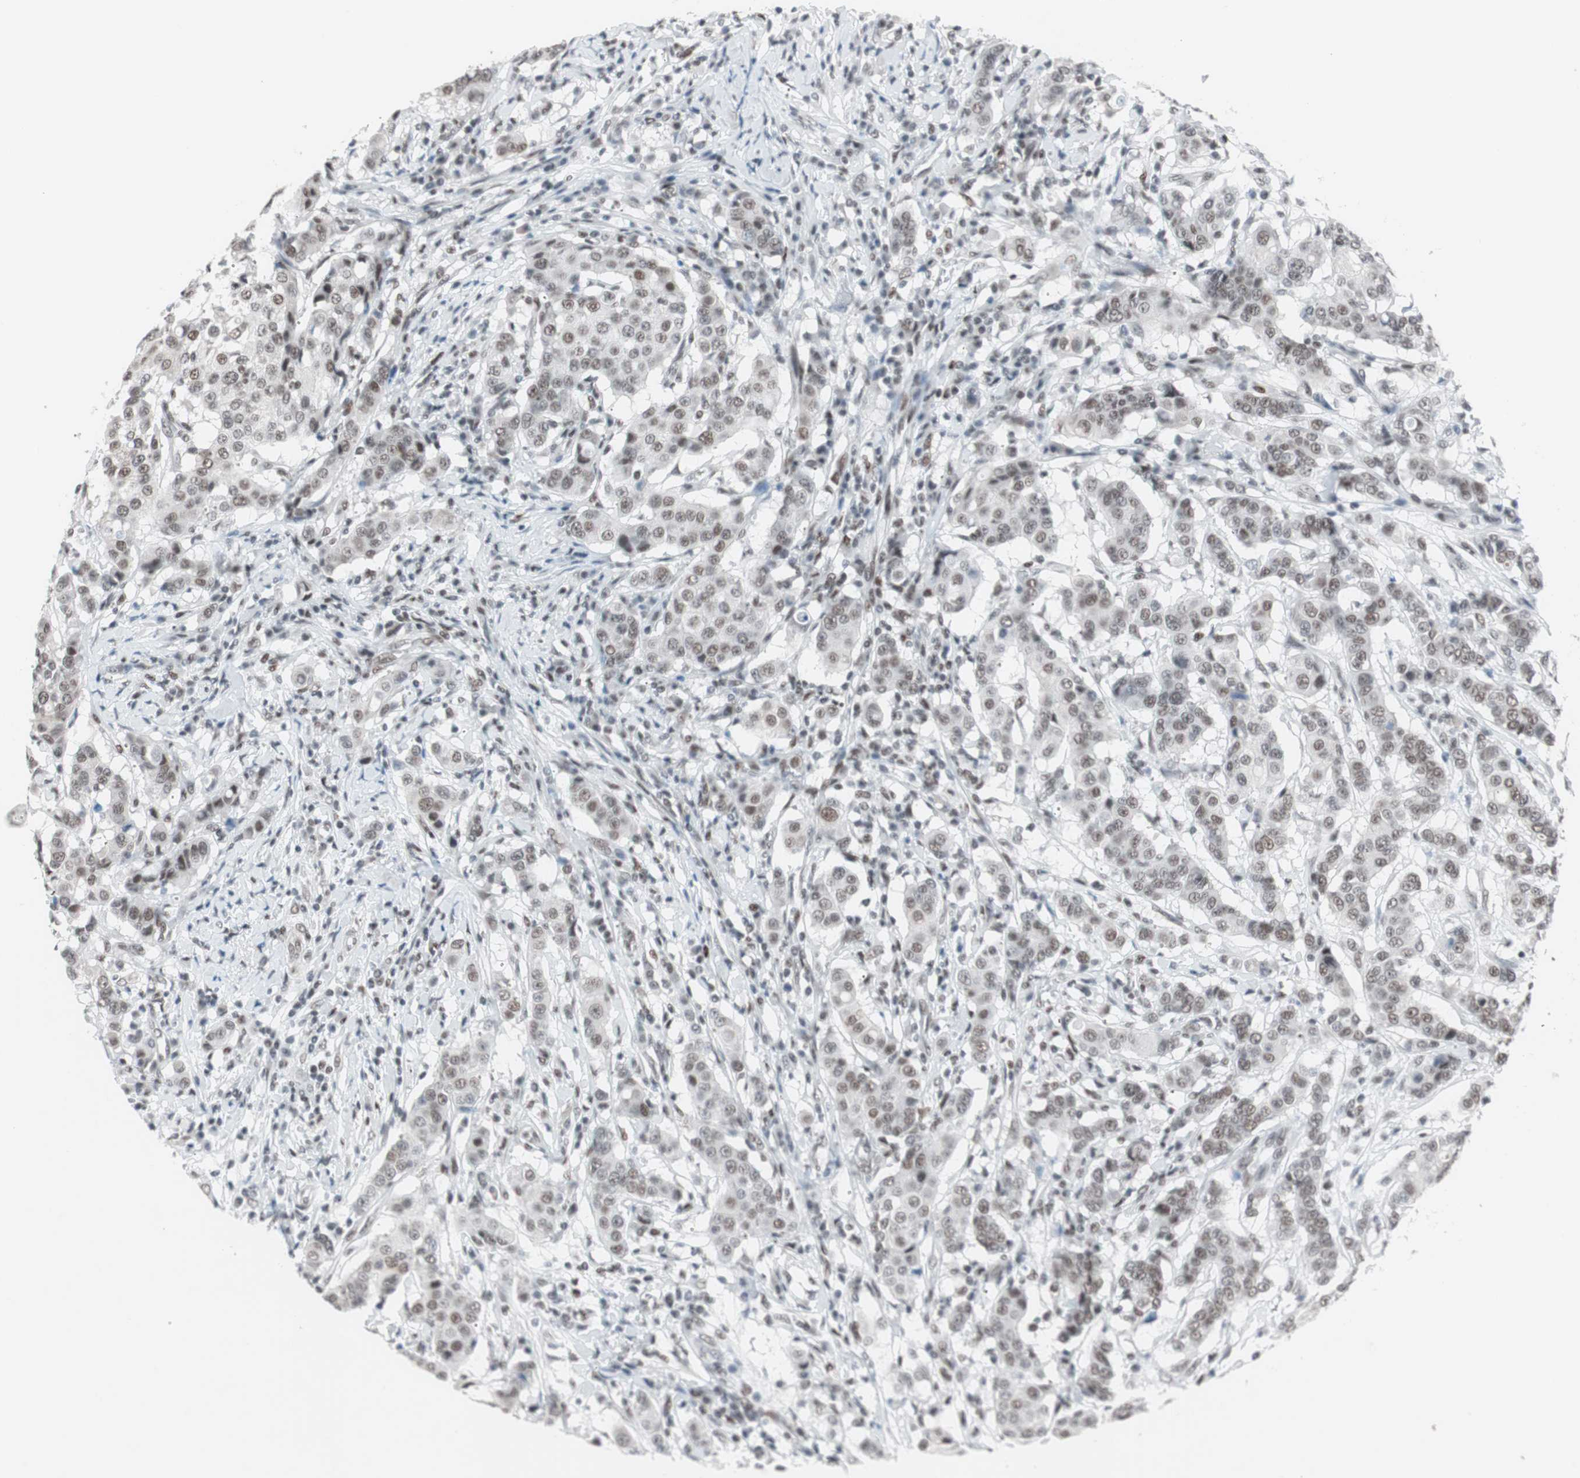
{"staining": {"intensity": "weak", "quantity": "25%-75%", "location": "nuclear"}, "tissue": "breast cancer", "cell_type": "Tumor cells", "image_type": "cancer", "snomed": [{"axis": "morphology", "description": "Duct carcinoma"}, {"axis": "topography", "description": "Breast"}], "caption": "Immunohistochemistry (IHC) histopathology image of breast intraductal carcinoma stained for a protein (brown), which demonstrates low levels of weak nuclear staining in about 25%-75% of tumor cells.", "gene": "ARID1A", "patient": {"sex": "female", "age": 27}}